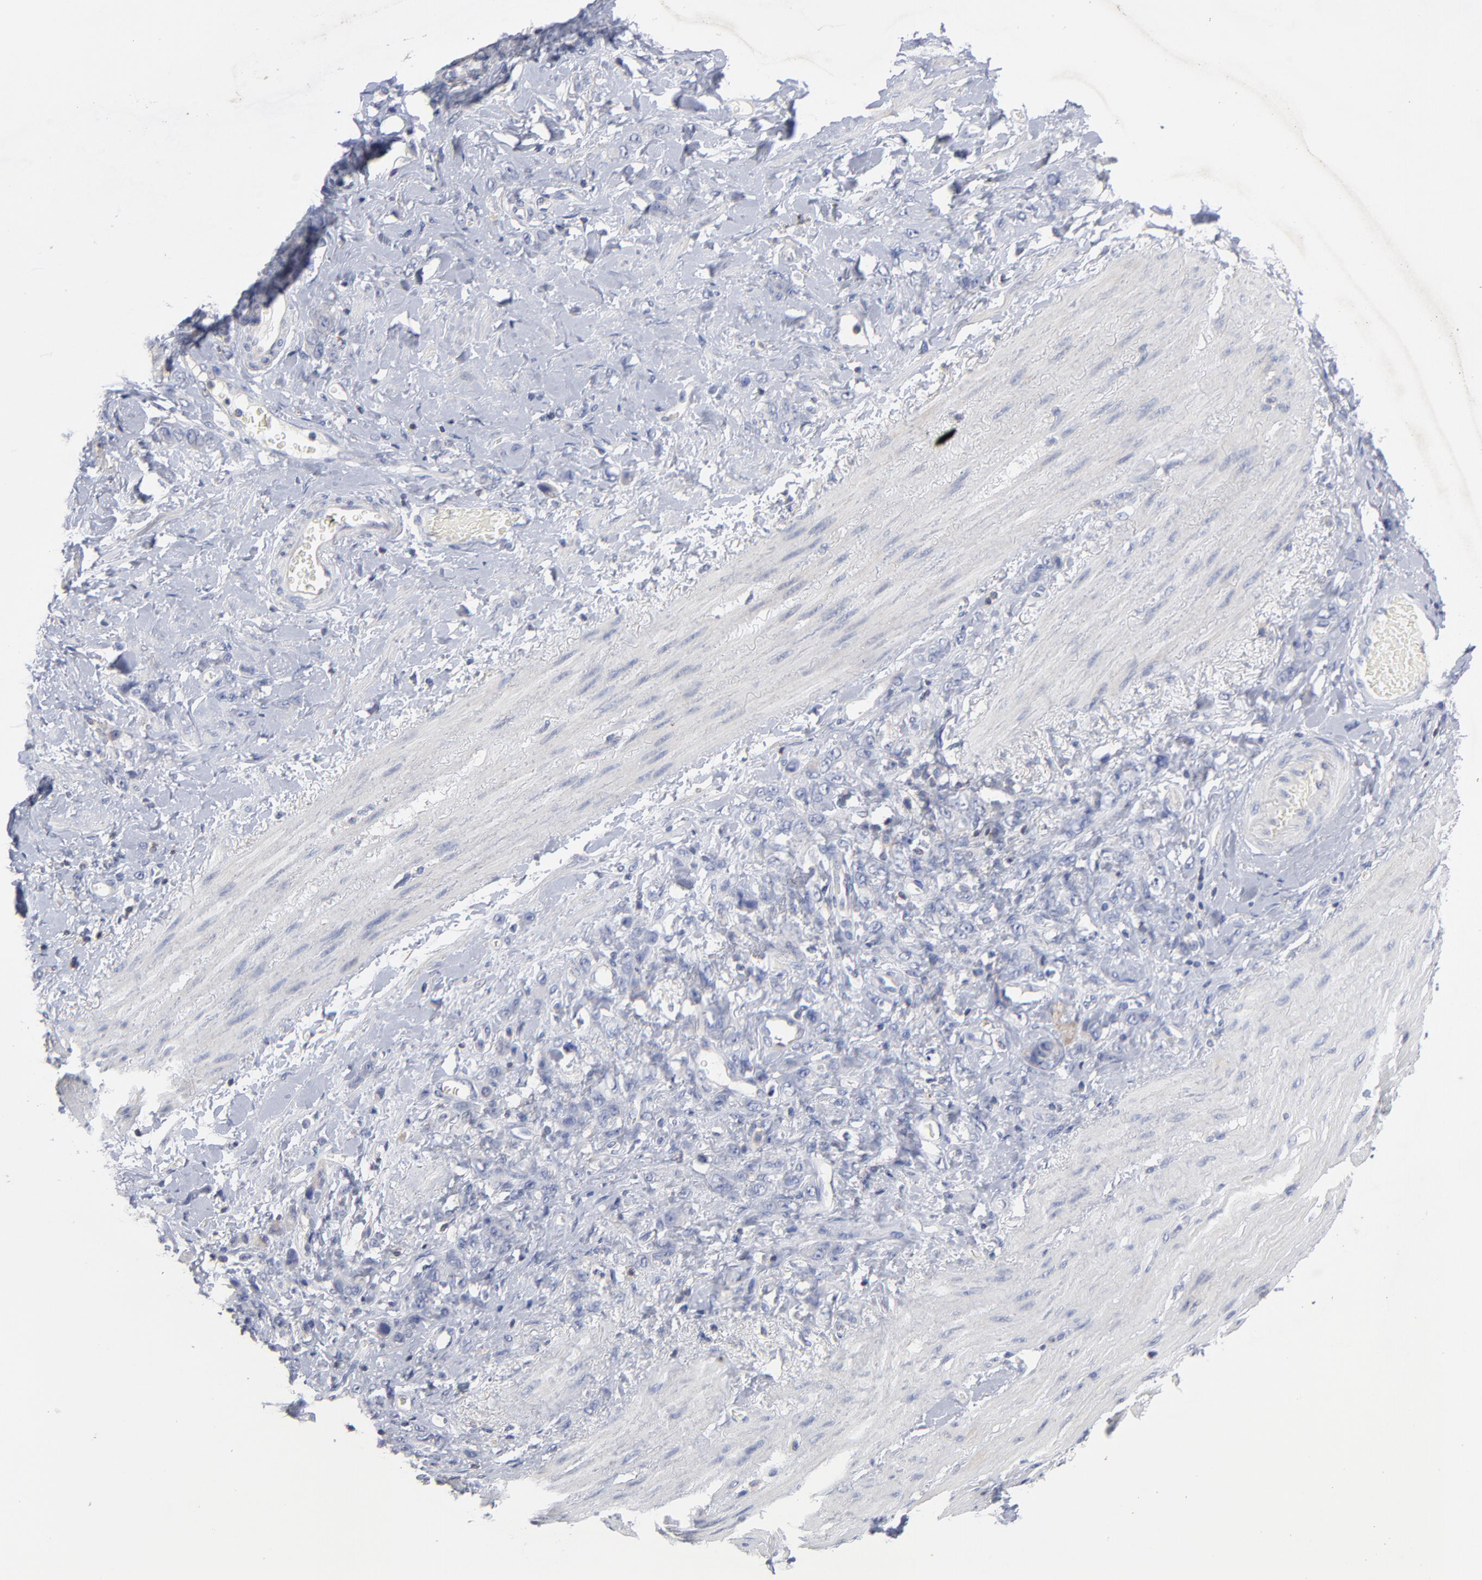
{"staining": {"intensity": "negative", "quantity": "none", "location": "none"}, "tissue": "stomach cancer", "cell_type": "Tumor cells", "image_type": "cancer", "snomed": [{"axis": "morphology", "description": "Normal tissue, NOS"}, {"axis": "morphology", "description": "Adenocarcinoma, NOS"}, {"axis": "topography", "description": "Stomach"}], "caption": "Tumor cells are negative for brown protein staining in stomach cancer (adenocarcinoma).", "gene": "PDLIM2", "patient": {"sex": "male", "age": 82}}